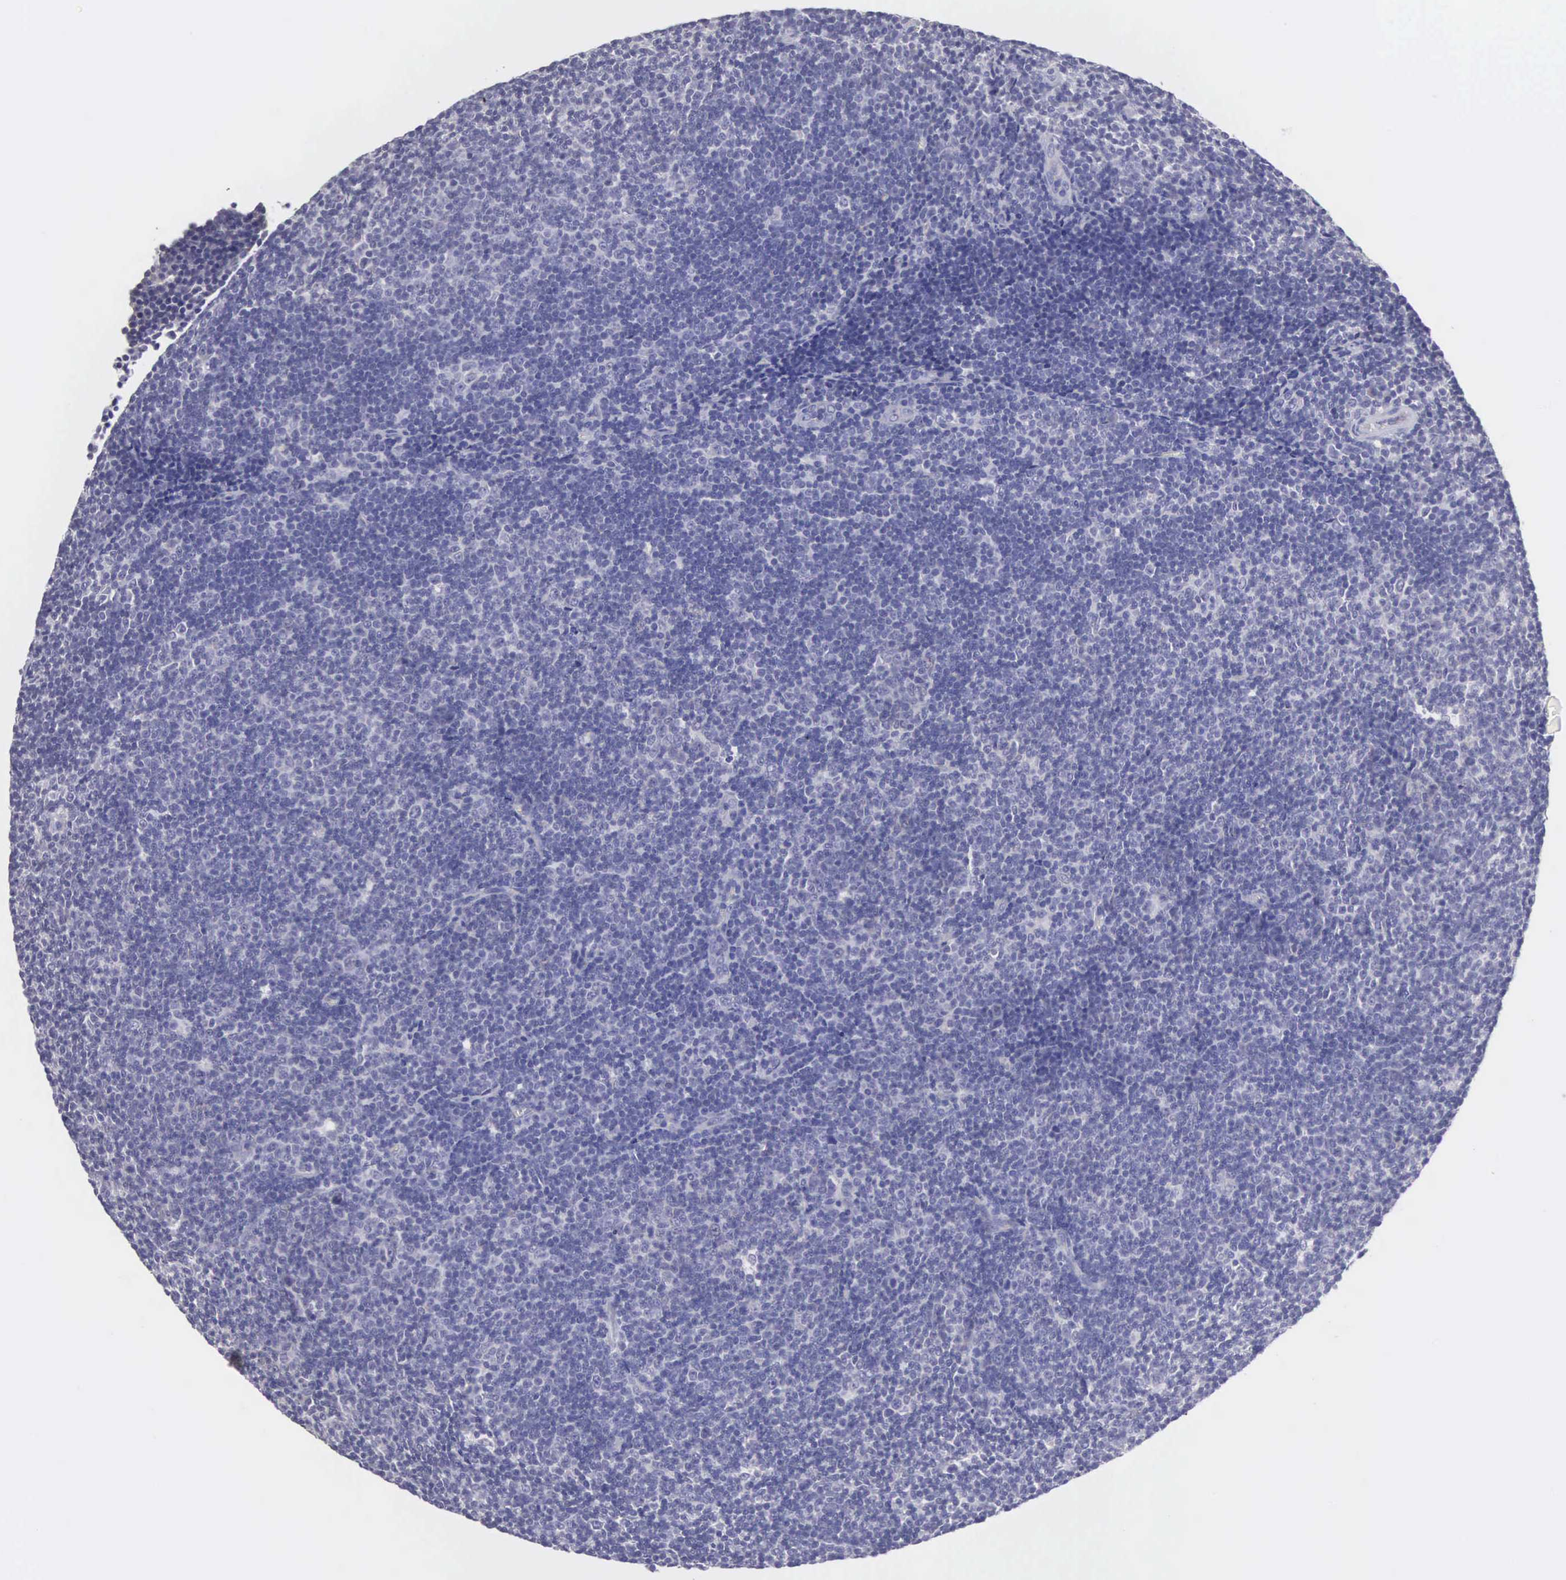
{"staining": {"intensity": "negative", "quantity": "none", "location": "none"}, "tissue": "lymphoma", "cell_type": "Tumor cells", "image_type": "cancer", "snomed": [{"axis": "morphology", "description": "Malignant lymphoma, non-Hodgkin's type, Low grade"}, {"axis": "topography", "description": "Lymph node"}], "caption": "An immunohistochemistry histopathology image of malignant lymphoma, non-Hodgkin's type (low-grade) is shown. There is no staining in tumor cells of malignant lymphoma, non-Hodgkin's type (low-grade).", "gene": "SLITRK4", "patient": {"sex": "male", "age": 49}}